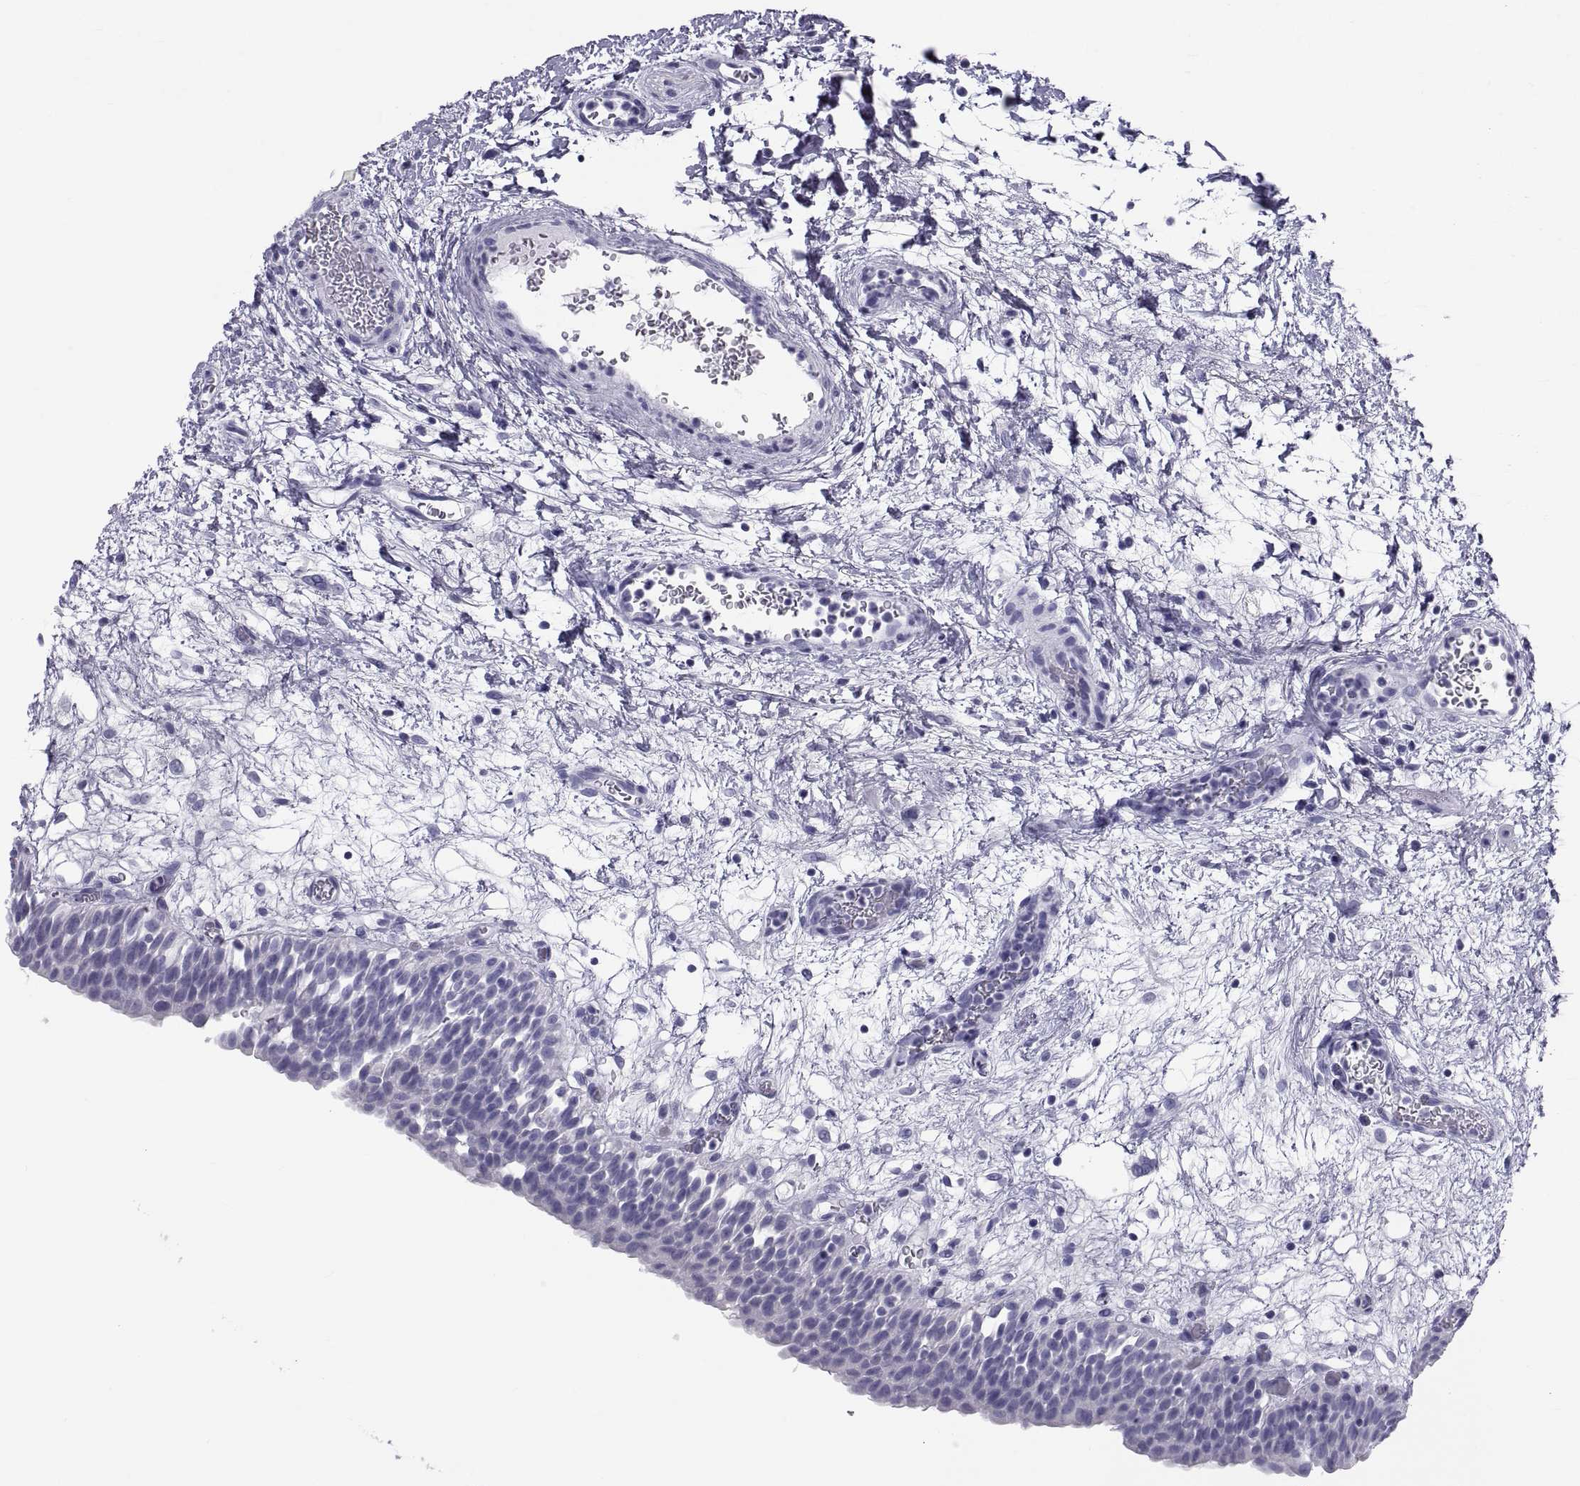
{"staining": {"intensity": "negative", "quantity": "none", "location": "none"}, "tissue": "urinary bladder", "cell_type": "Urothelial cells", "image_type": "normal", "snomed": [{"axis": "morphology", "description": "Normal tissue, NOS"}, {"axis": "topography", "description": "Urinary bladder"}], "caption": "This is an immunohistochemistry (IHC) micrograph of benign human urinary bladder. There is no staining in urothelial cells.", "gene": "DEFB129", "patient": {"sex": "male", "age": 76}}